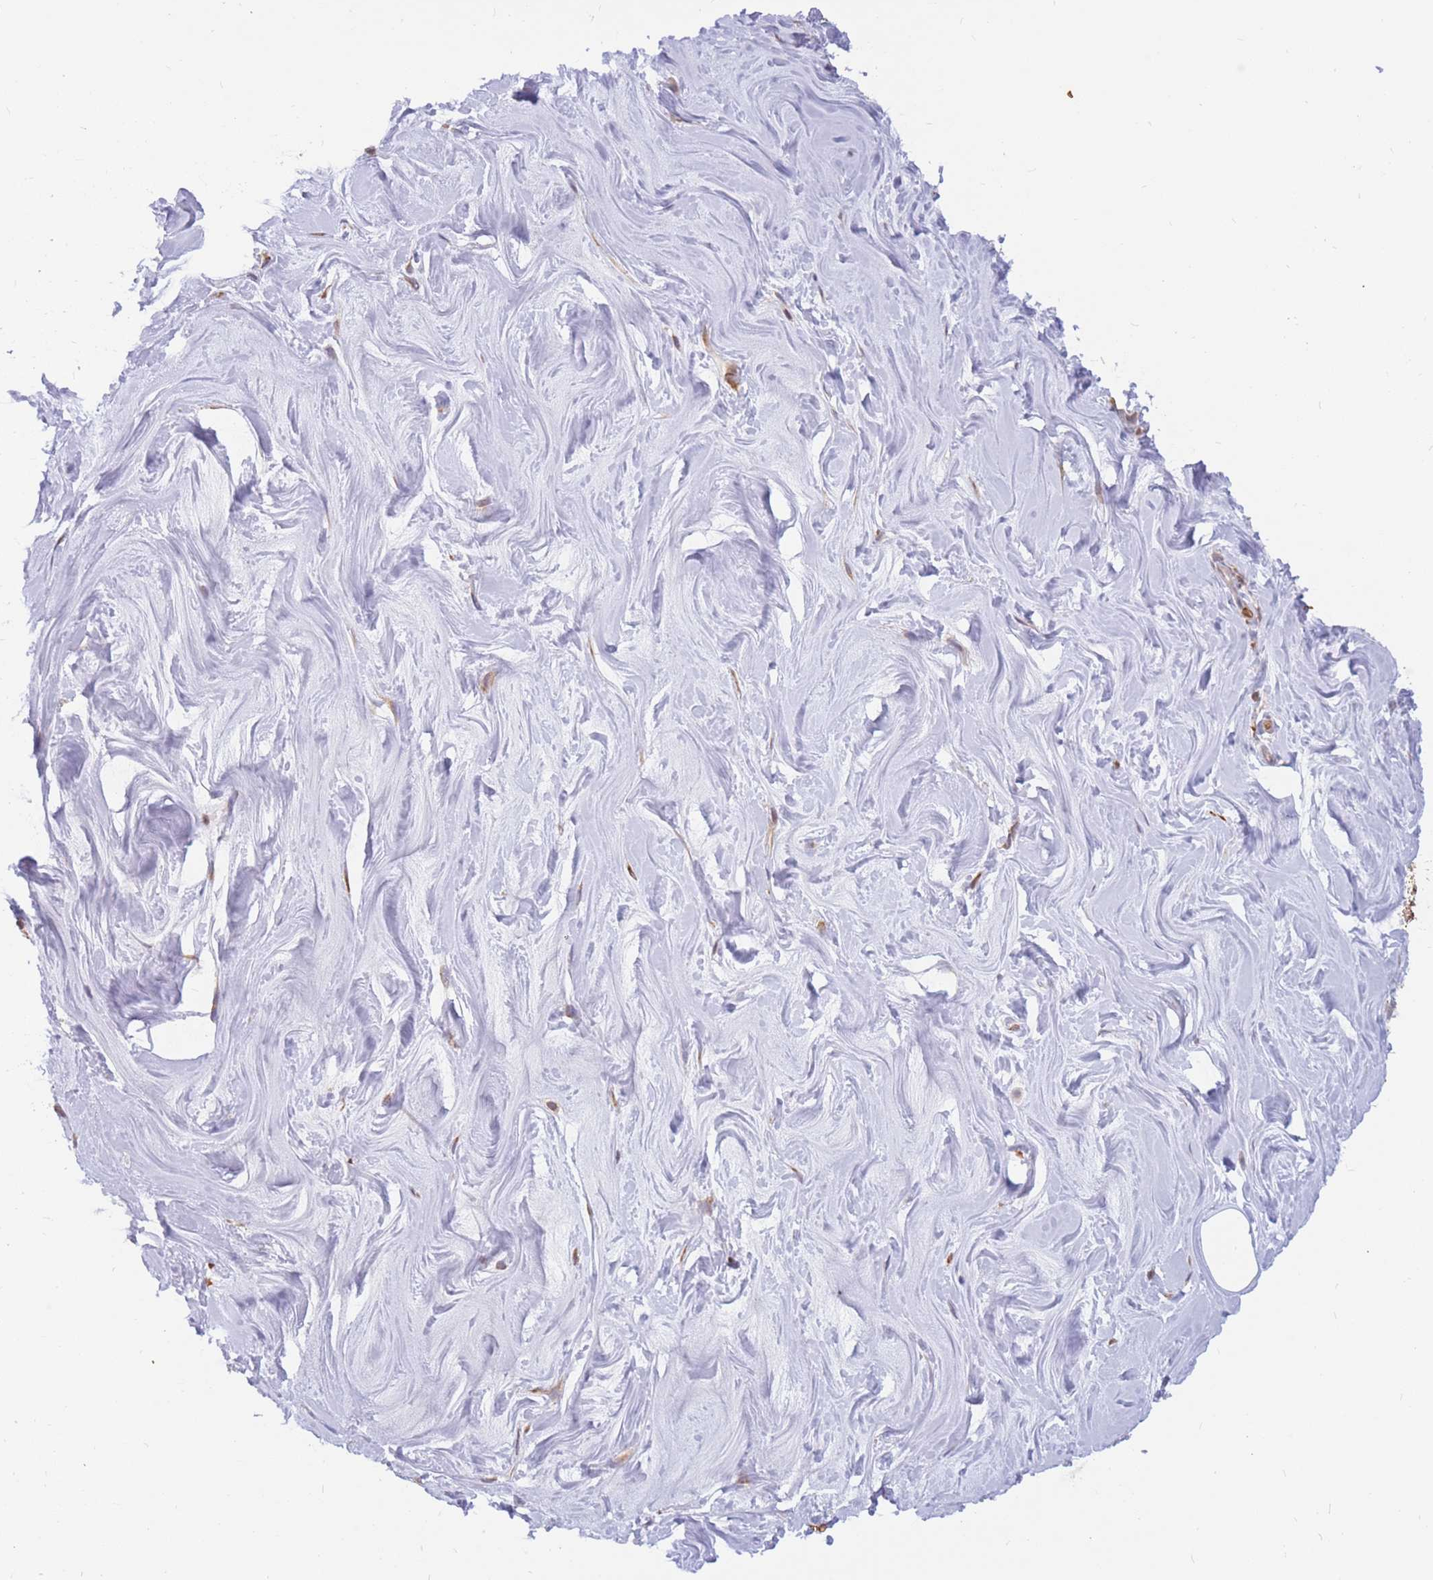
{"staining": {"intensity": "negative", "quantity": "none", "location": "none"}, "tissue": "adipose tissue", "cell_type": "Adipocytes", "image_type": "normal", "snomed": [{"axis": "morphology", "description": "Normal tissue, NOS"}, {"axis": "topography", "description": "Breast"}], "caption": "The immunohistochemistry (IHC) micrograph has no significant staining in adipocytes of adipose tissue. (DAB (3,3'-diaminobenzidine) immunohistochemistry, high magnification).", "gene": "ATP10D", "patient": {"sex": "female", "age": 26}}